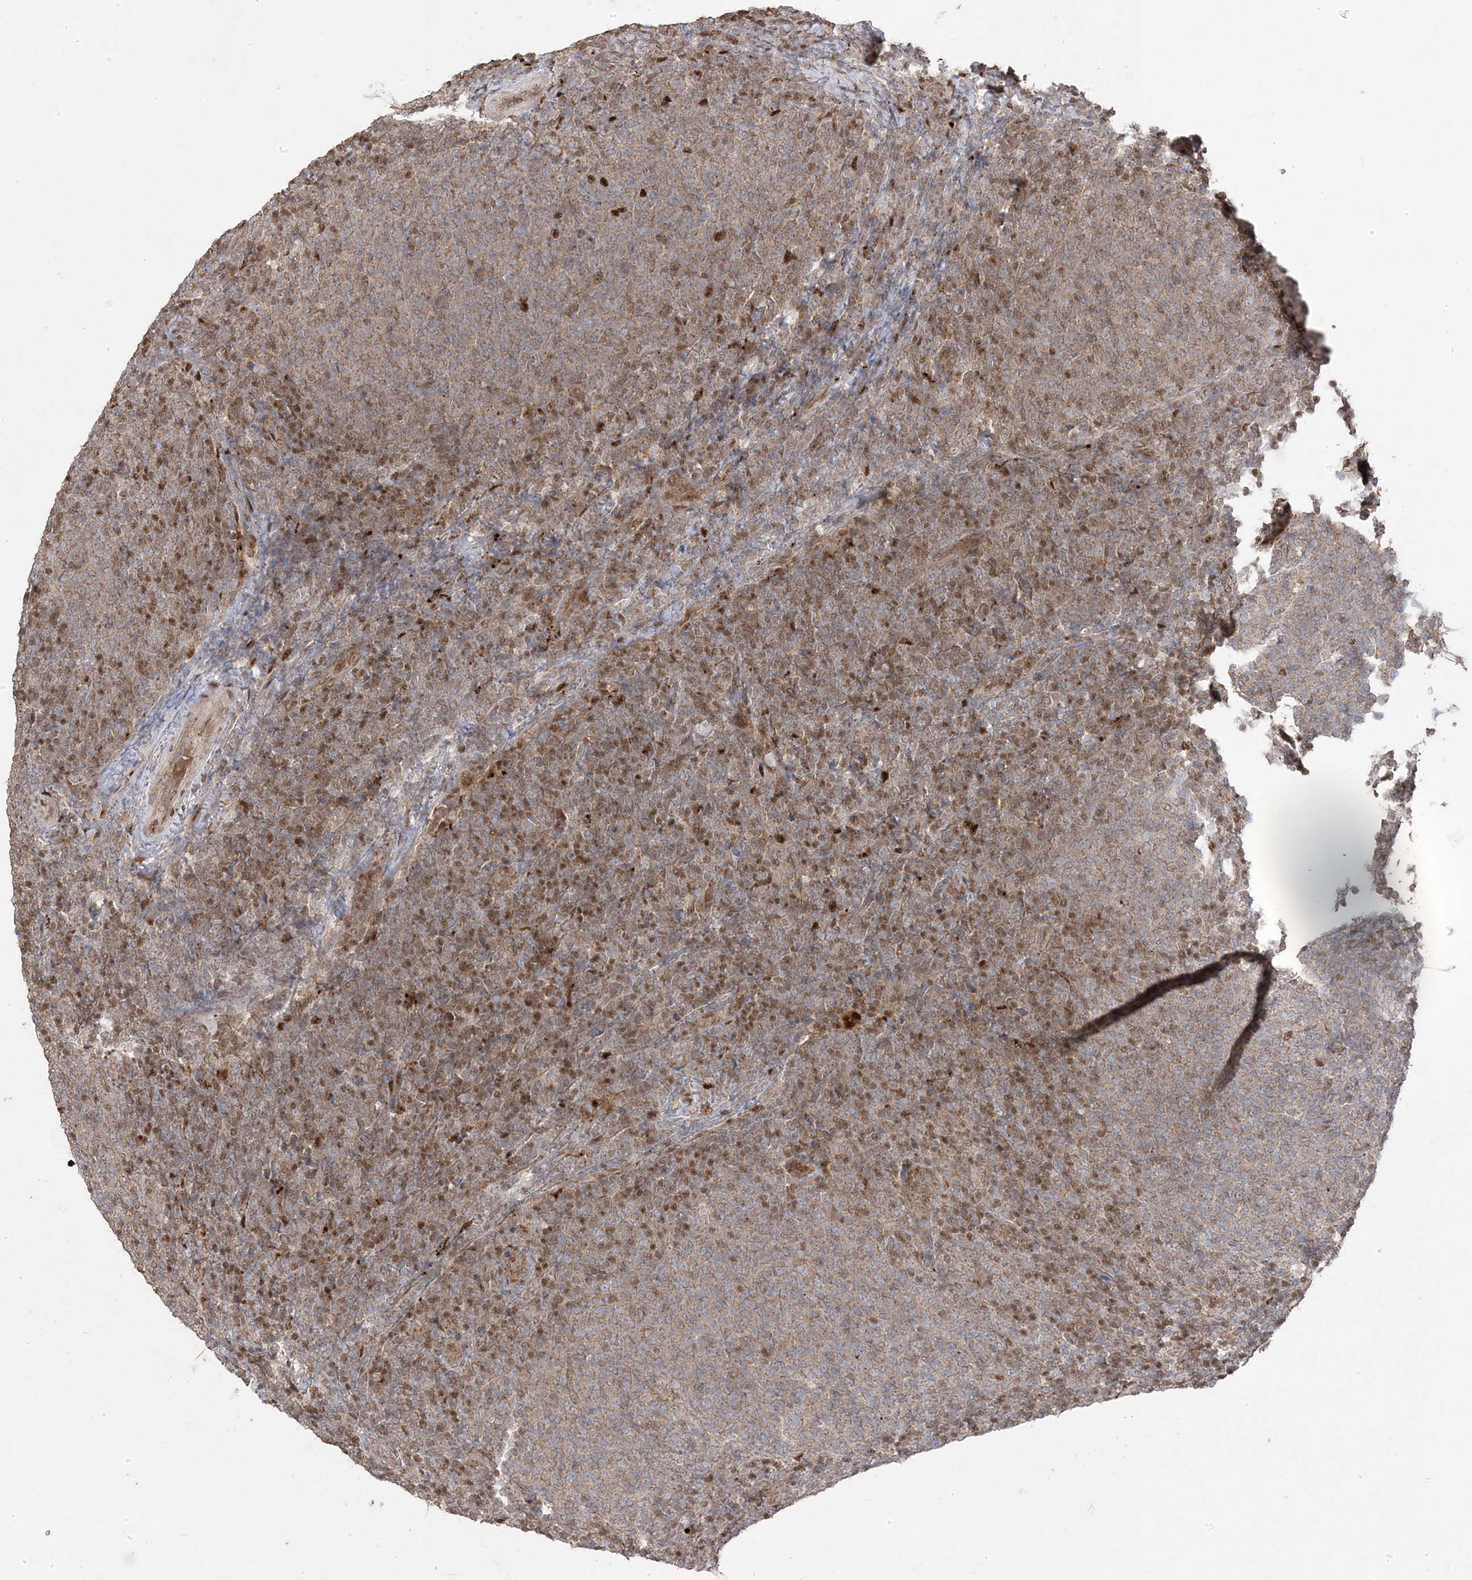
{"staining": {"intensity": "weak", "quantity": ">75%", "location": "cytoplasmic/membranous"}, "tissue": "lymphoma", "cell_type": "Tumor cells", "image_type": "cancer", "snomed": [{"axis": "morphology", "description": "Malignant lymphoma, non-Hodgkin's type, Low grade"}, {"axis": "topography", "description": "Lymph node"}], "caption": "High-power microscopy captured an immunohistochemistry (IHC) photomicrograph of lymphoma, revealing weak cytoplasmic/membranous positivity in approximately >75% of tumor cells.", "gene": "PPOX", "patient": {"sex": "male", "age": 66}}